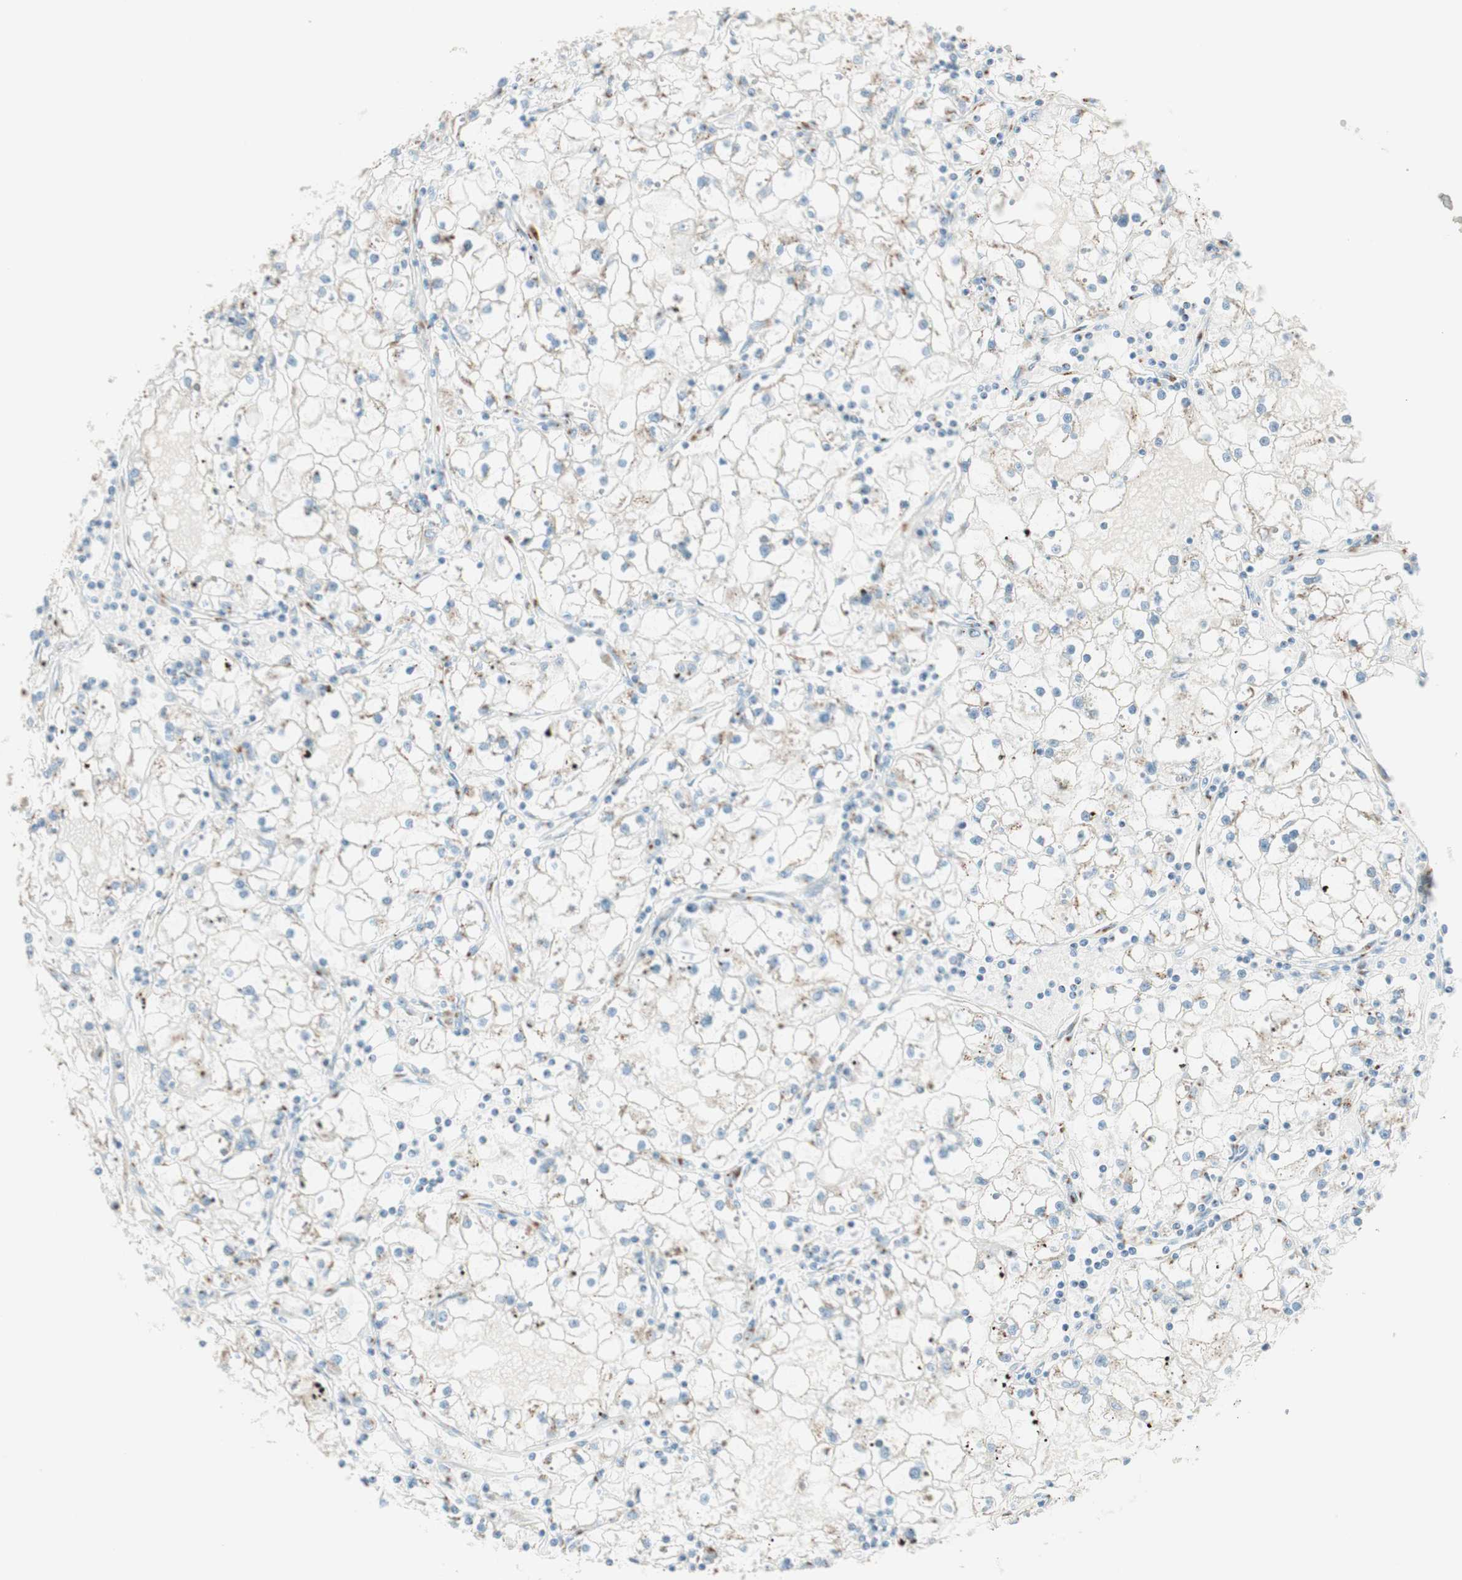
{"staining": {"intensity": "weak", "quantity": "<25%", "location": "cytoplasmic/membranous"}, "tissue": "renal cancer", "cell_type": "Tumor cells", "image_type": "cancer", "snomed": [{"axis": "morphology", "description": "Adenocarcinoma, NOS"}, {"axis": "topography", "description": "Kidney"}], "caption": "Image shows no significant protein positivity in tumor cells of adenocarcinoma (renal).", "gene": "GOLGB1", "patient": {"sex": "male", "age": 56}}